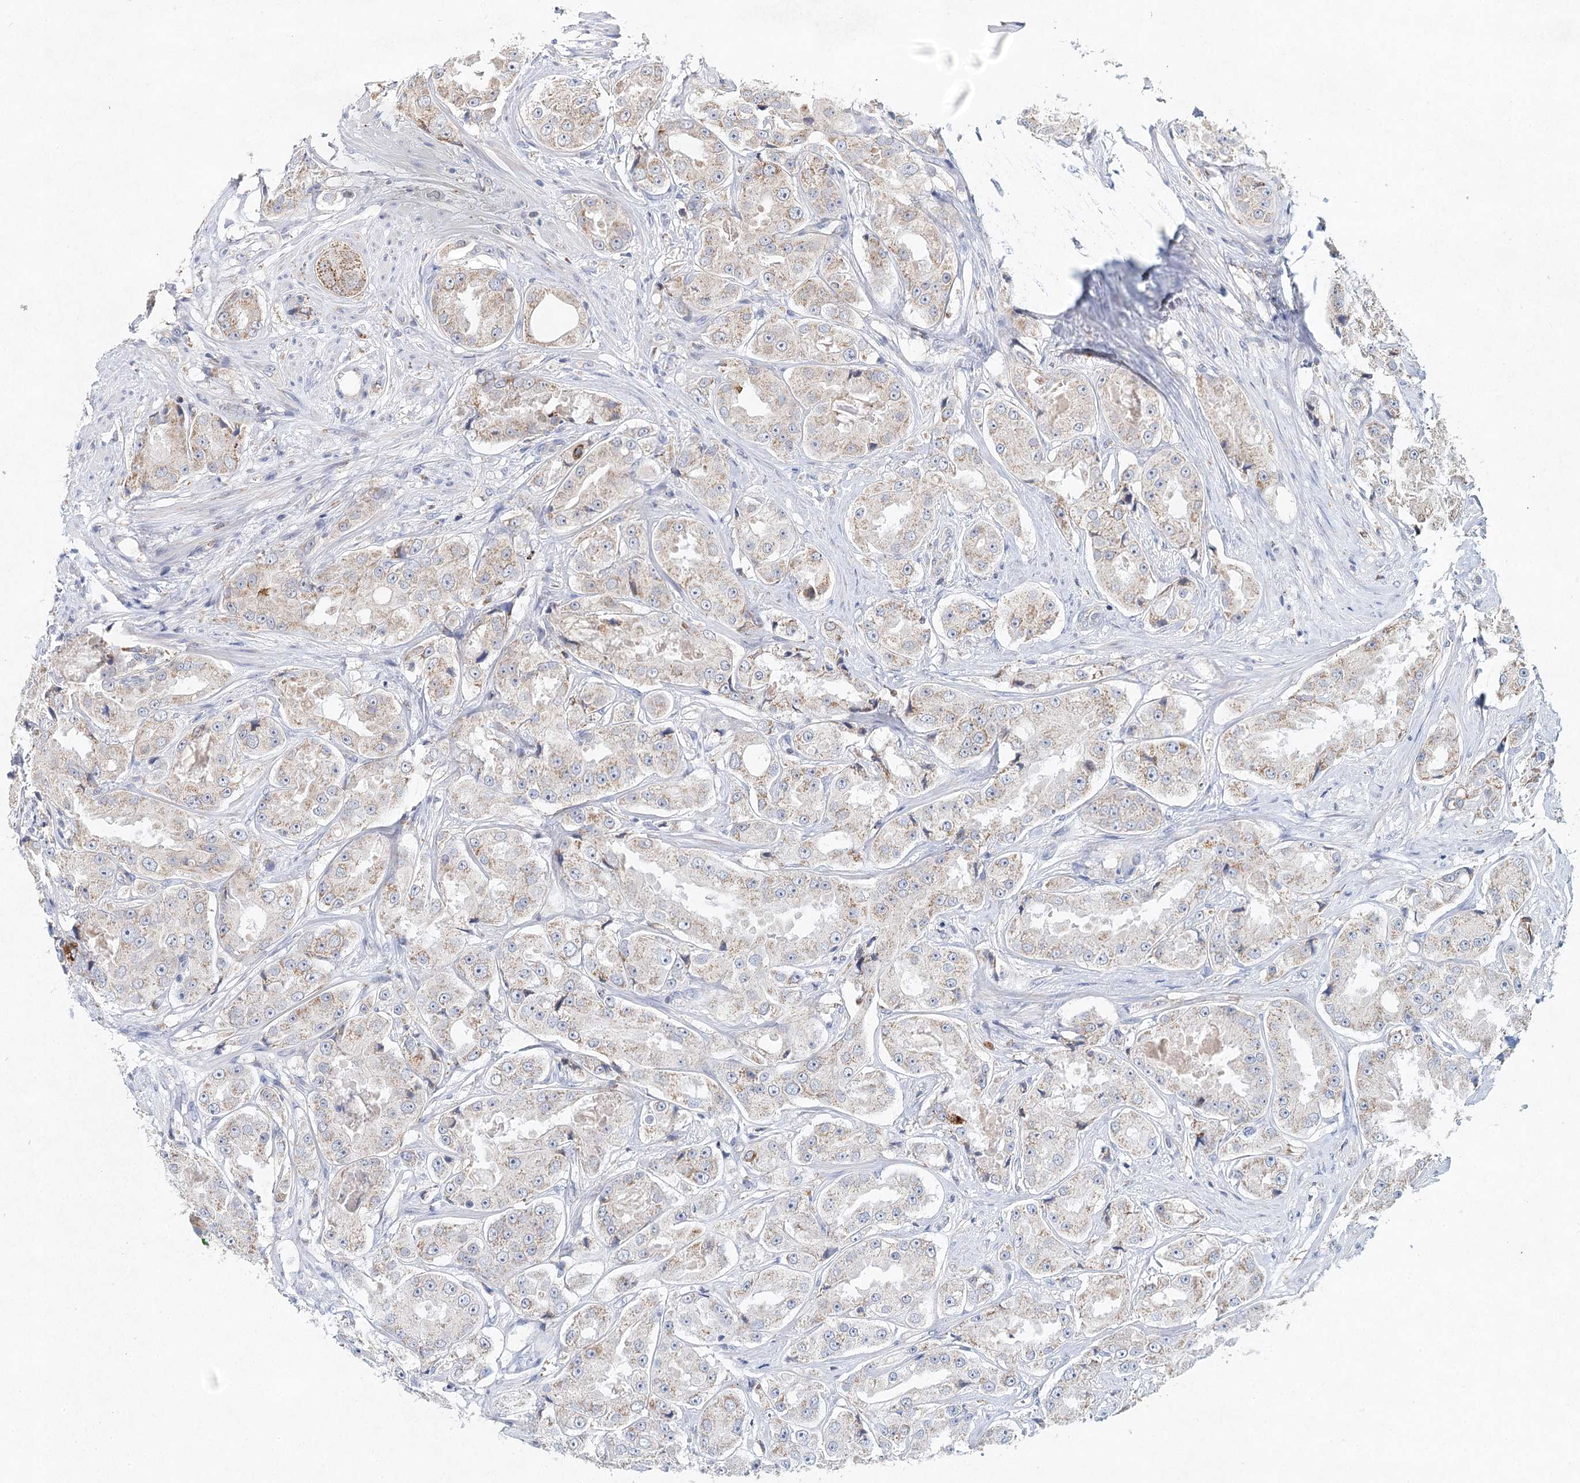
{"staining": {"intensity": "weak", "quantity": "25%-75%", "location": "cytoplasmic/membranous"}, "tissue": "prostate cancer", "cell_type": "Tumor cells", "image_type": "cancer", "snomed": [{"axis": "morphology", "description": "Adenocarcinoma, High grade"}, {"axis": "topography", "description": "Prostate"}], "caption": "IHC of prostate cancer shows low levels of weak cytoplasmic/membranous expression in approximately 25%-75% of tumor cells.", "gene": "XPO6", "patient": {"sex": "male", "age": 73}}